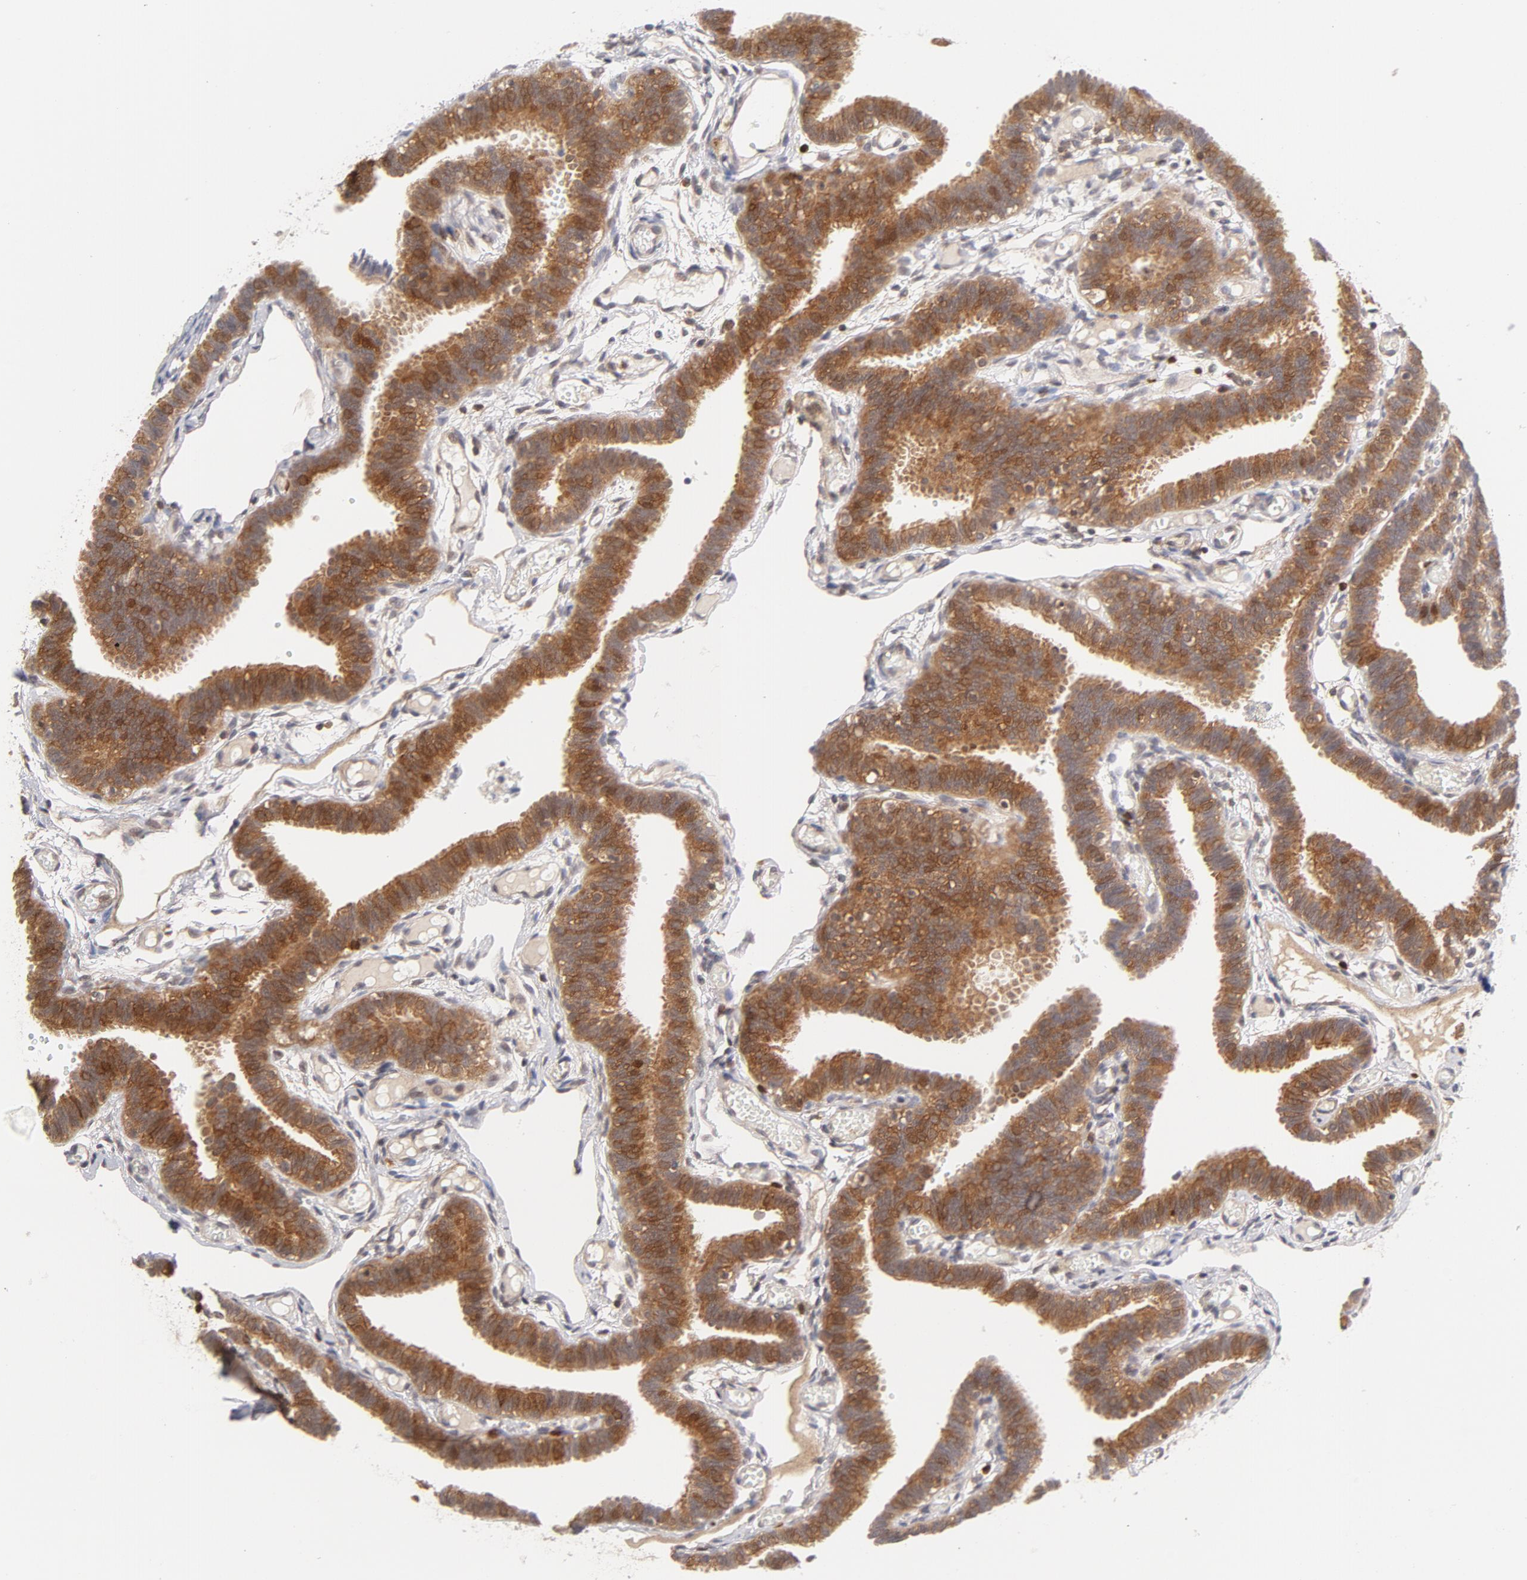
{"staining": {"intensity": "moderate", "quantity": ">75%", "location": "cytoplasmic/membranous"}, "tissue": "fallopian tube", "cell_type": "Glandular cells", "image_type": "normal", "snomed": [{"axis": "morphology", "description": "Normal tissue, NOS"}, {"axis": "topography", "description": "Fallopian tube"}], "caption": "Immunohistochemical staining of unremarkable human fallopian tube demonstrates moderate cytoplasmic/membranous protein expression in approximately >75% of glandular cells. Nuclei are stained in blue.", "gene": "TRADD", "patient": {"sex": "female", "age": 29}}